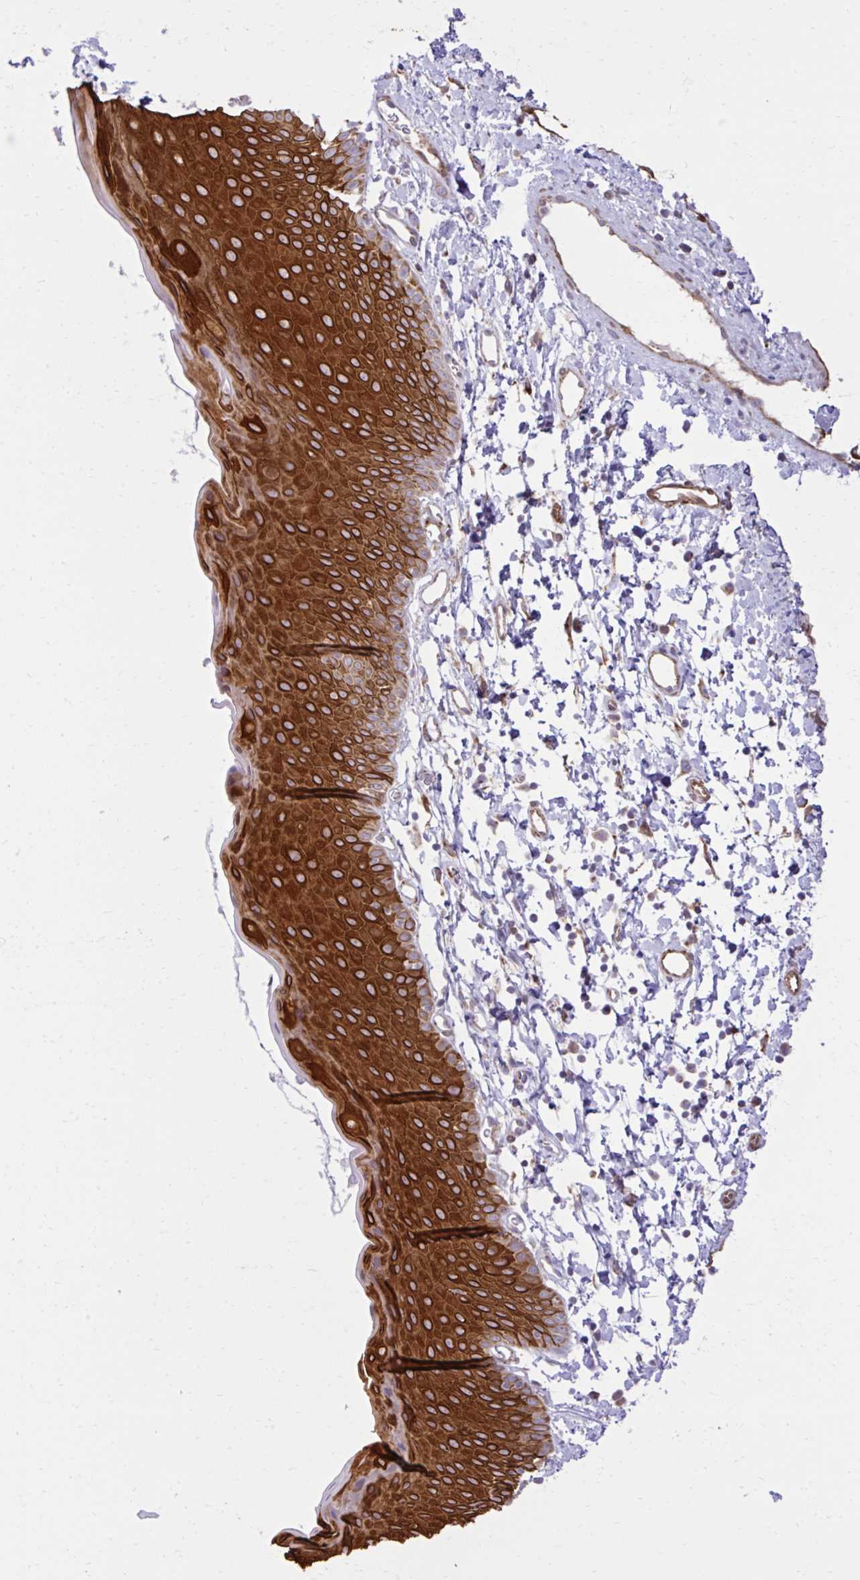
{"staining": {"intensity": "strong", "quantity": "25%-75%", "location": "cytoplasmic/membranous"}, "tissue": "skin", "cell_type": "Epidermal cells", "image_type": "normal", "snomed": [{"axis": "morphology", "description": "Normal tissue, NOS"}, {"axis": "topography", "description": "Anal"}], "caption": "Immunohistochemistry (IHC) staining of benign skin, which reveals high levels of strong cytoplasmic/membranous positivity in about 25%-75% of epidermal cells indicating strong cytoplasmic/membranous protein expression. The staining was performed using DAB (3,3'-diaminobenzidine) (brown) for protein detection and nuclei were counterstained in hematoxylin (blue).", "gene": "LIMS1", "patient": {"sex": "male", "age": 53}}